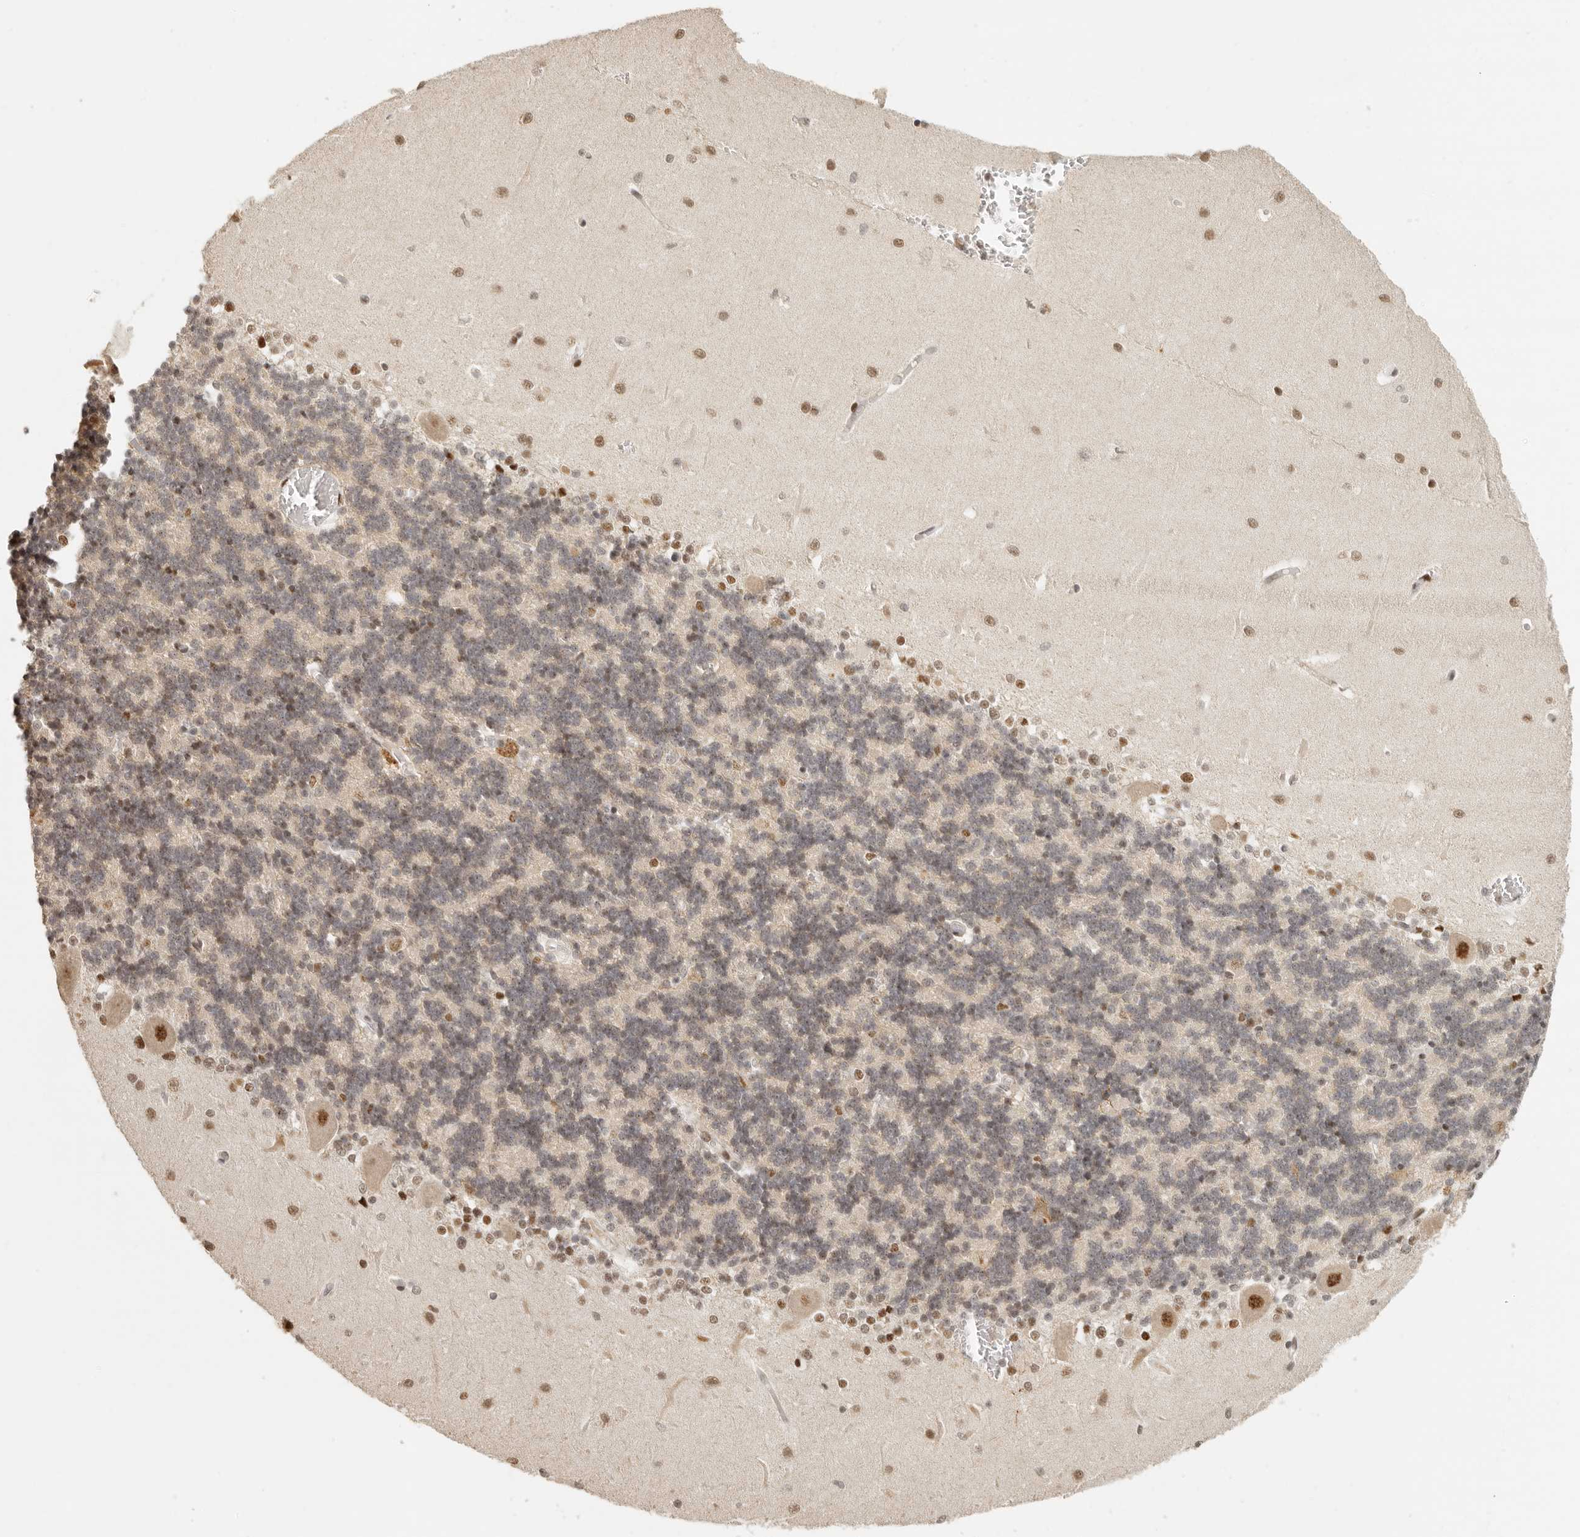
{"staining": {"intensity": "moderate", "quantity": "25%-75%", "location": "nuclear"}, "tissue": "cerebellum", "cell_type": "Cells in granular layer", "image_type": "normal", "snomed": [{"axis": "morphology", "description": "Normal tissue, NOS"}, {"axis": "topography", "description": "Cerebellum"}], "caption": "Protein analysis of normal cerebellum reveals moderate nuclear staining in about 25%-75% of cells in granular layer. (DAB (3,3'-diaminobenzidine) = brown stain, brightfield microscopy at high magnification).", "gene": "GPBP1L1", "patient": {"sex": "male", "age": 37}}